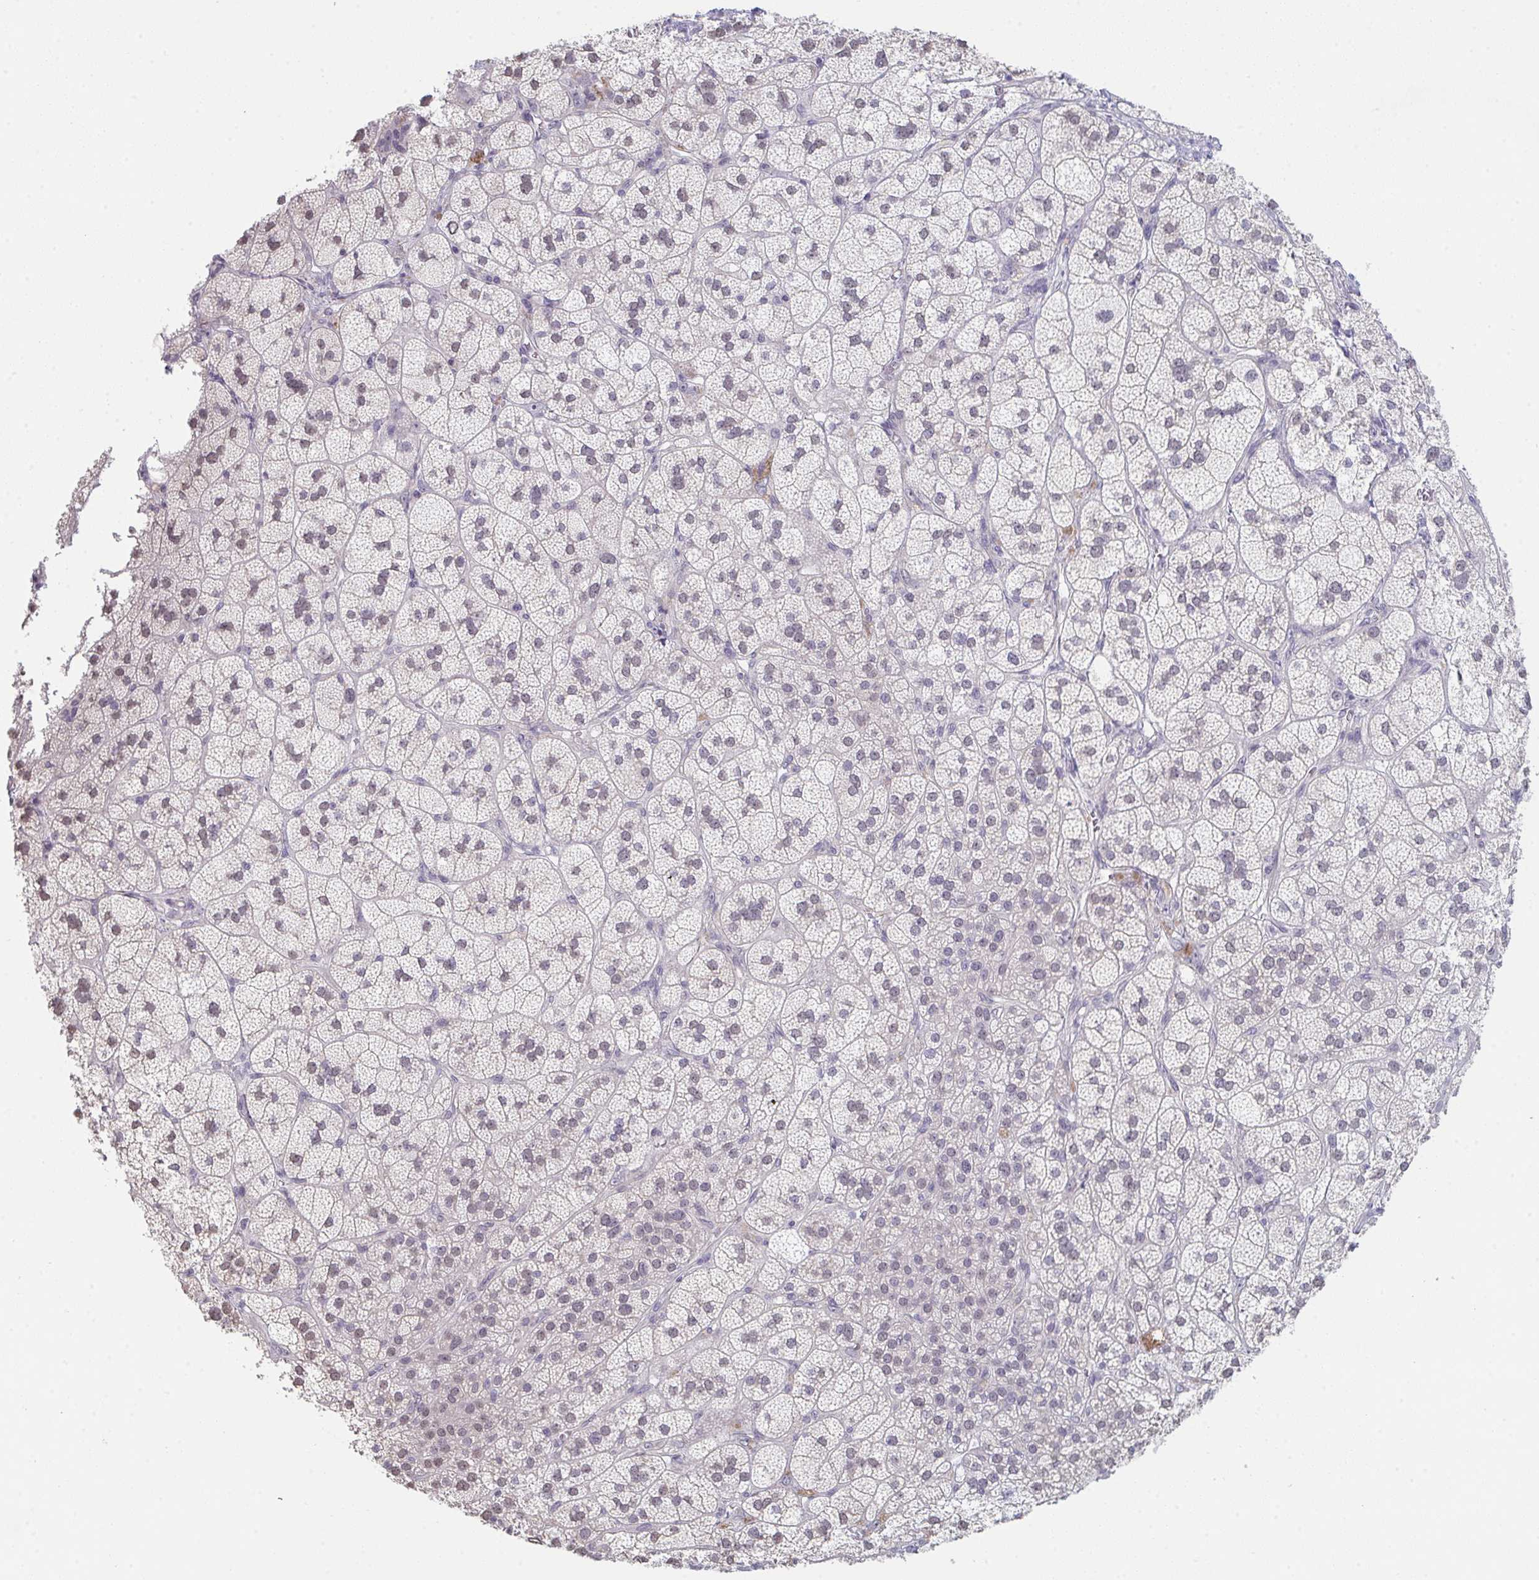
{"staining": {"intensity": "weak", "quantity": "<25%", "location": "nuclear"}, "tissue": "adrenal gland", "cell_type": "Glandular cells", "image_type": "normal", "snomed": [{"axis": "morphology", "description": "Normal tissue, NOS"}, {"axis": "topography", "description": "Adrenal gland"}], "caption": "Glandular cells are negative for brown protein staining in unremarkable adrenal gland.", "gene": "ZNF214", "patient": {"sex": "female", "age": 60}}